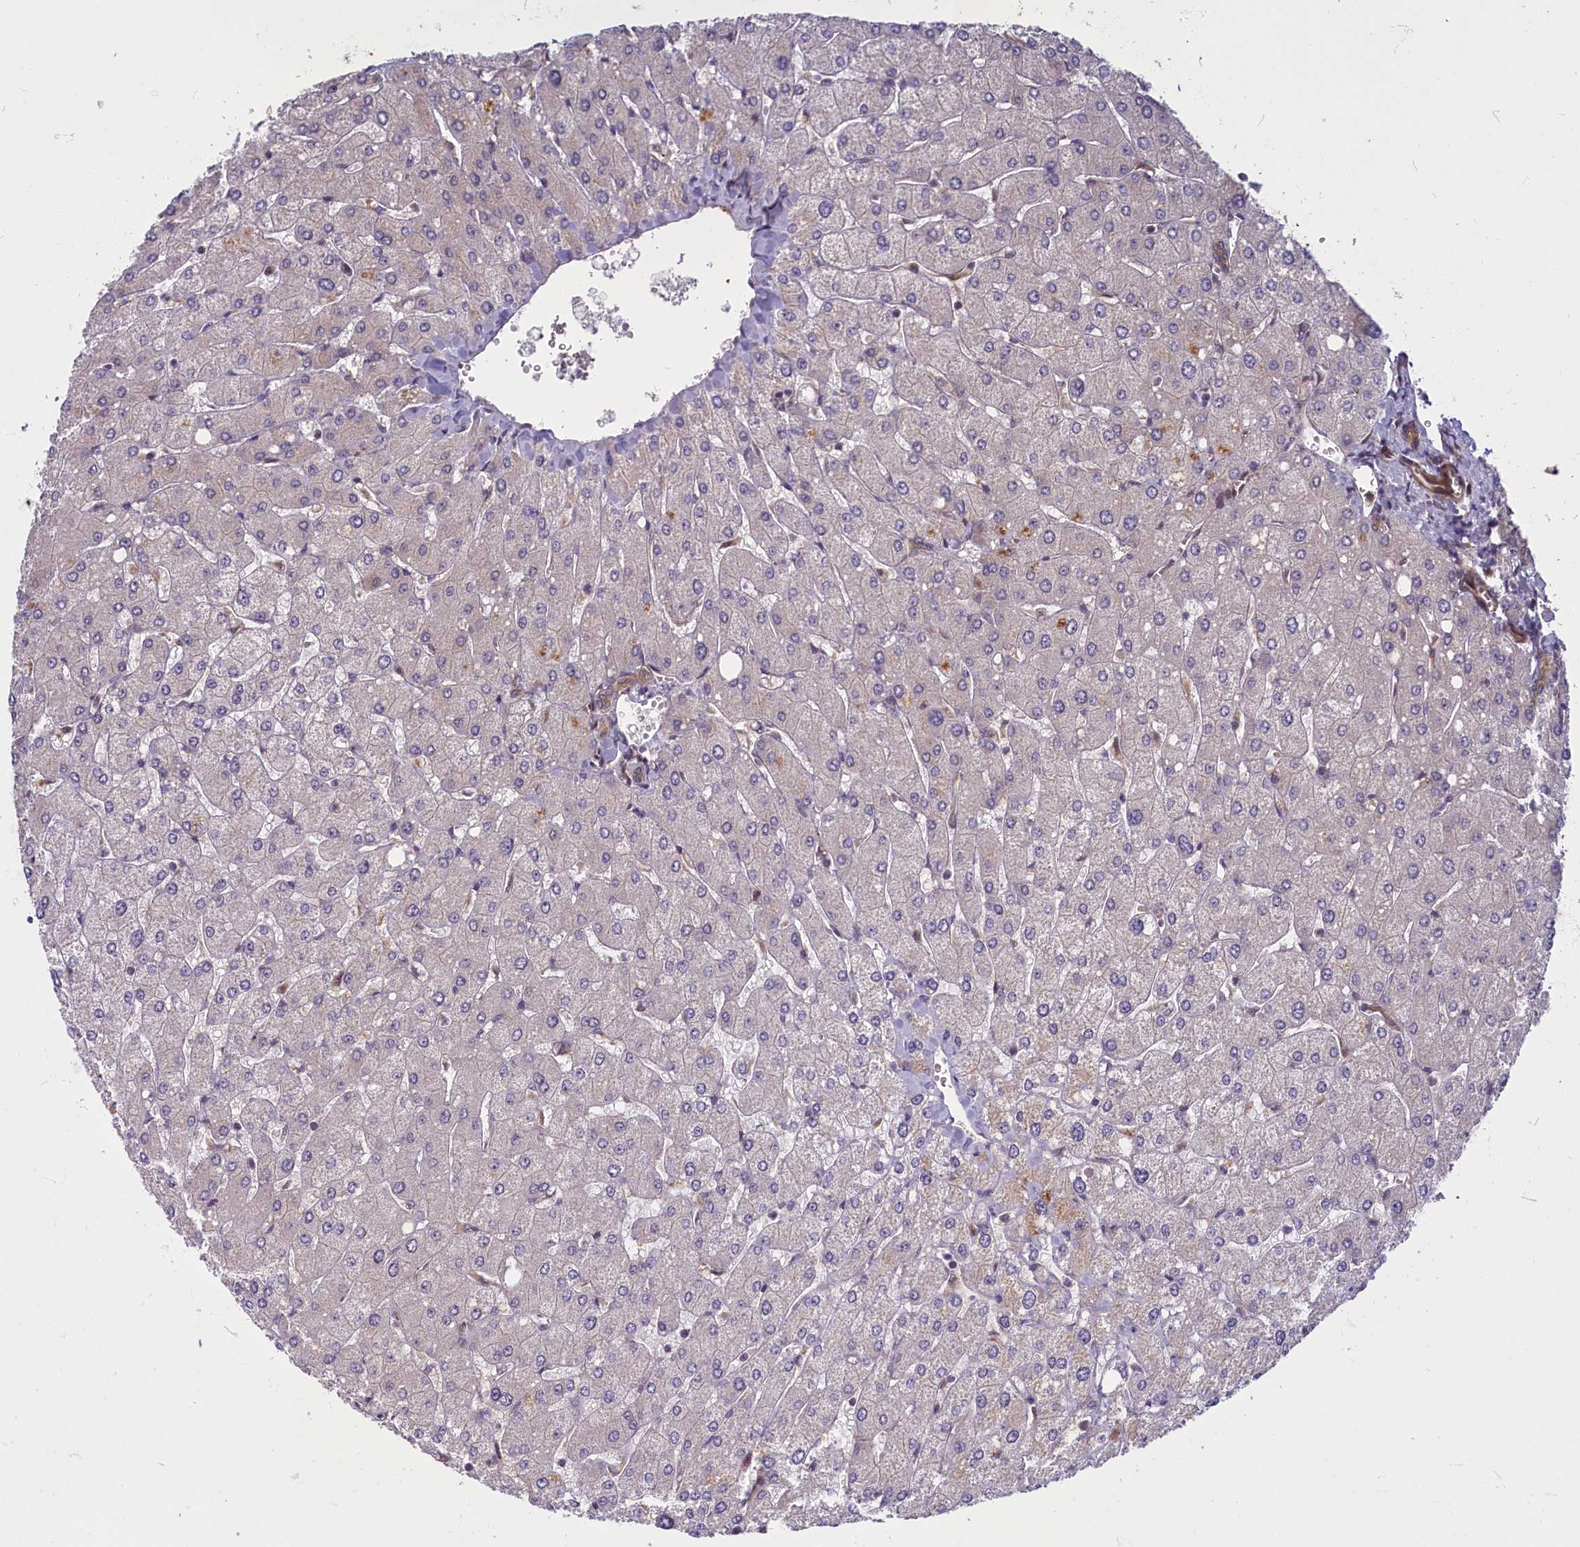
{"staining": {"intensity": "moderate", "quantity": ">75%", "location": "cytoplasmic/membranous"}, "tissue": "liver", "cell_type": "Cholangiocytes", "image_type": "normal", "snomed": [{"axis": "morphology", "description": "Normal tissue, NOS"}, {"axis": "topography", "description": "Liver"}], "caption": "The photomicrograph reveals staining of normal liver, revealing moderate cytoplasmic/membranous protein expression (brown color) within cholangiocytes.", "gene": "ENSG00000274944", "patient": {"sex": "male", "age": 55}}